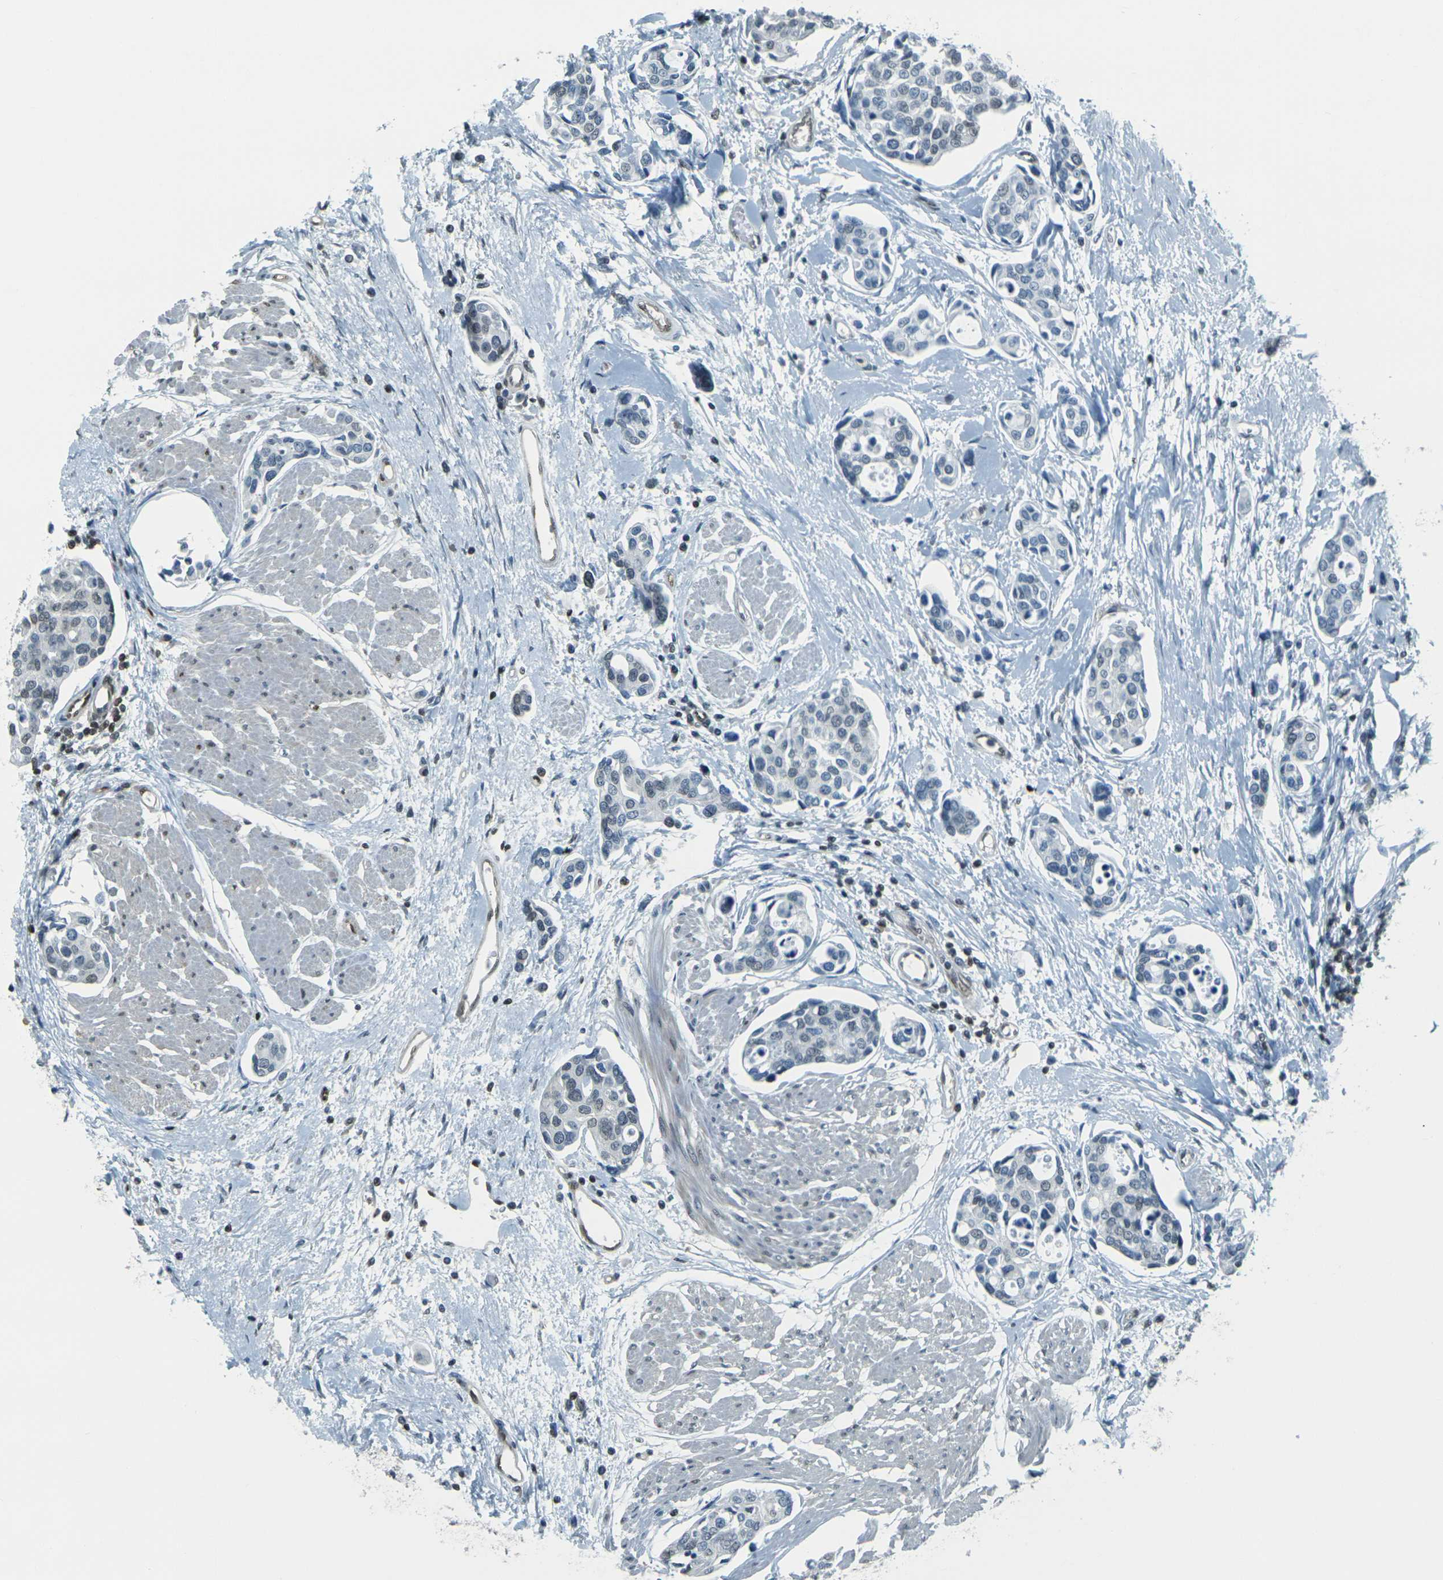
{"staining": {"intensity": "weak", "quantity": "<25%", "location": "nuclear"}, "tissue": "urothelial cancer", "cell_type": "Tumor cells", "image_type": "cancer", "snomed": [{"axis": "morphology", "description": "Urothelial carcinoma, High grade"}, {"axis": "topography", "description": "Urinary bladder"}], "caption": "The IHC micrograph has no significant staining in tumor cells of urothelial carcinoma (high-grade) tissue. (DAB immunohistochemistry visualized using brightfield microscopy, high magnification).", "gene": "NHEJ1", "patient": {"sex": "male", "age": 78}}